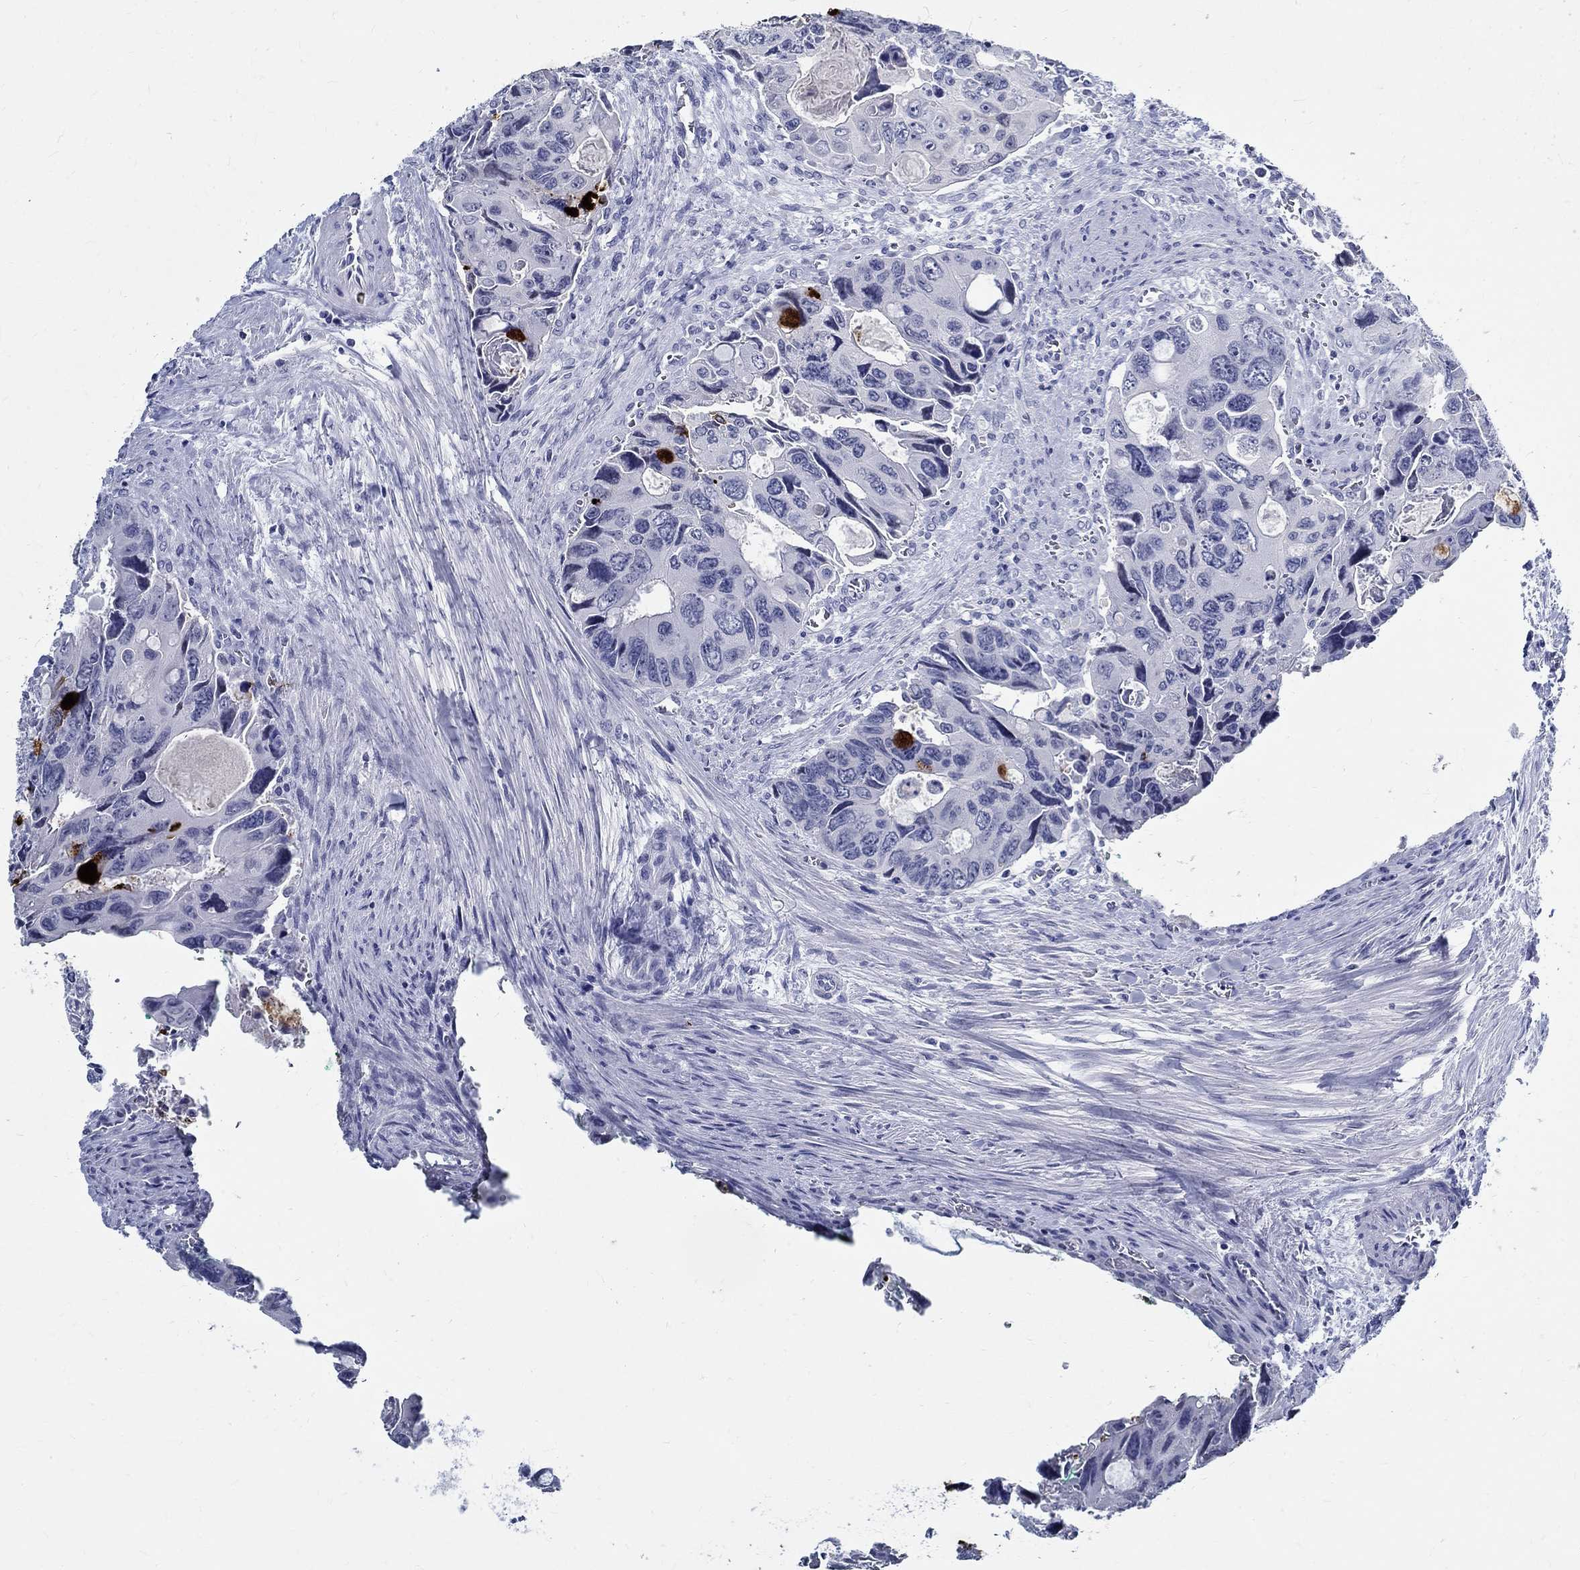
{"staining": {"intensity": "strong", "quantity": "<25%", "location": "cytoplasmic/membranous"}, "tissue": "colorectal cancer", "cell_type": "Tumor cells", "image_type": "cancer", "snomed": [{"axis": "morphology", "description": "Adenocarcinoma, NOS"}, {"axis": "topography", "description": "Rectum"}], "caption": "Immunohistochemical staining of human colorectal cancer (adenocarcinoma) exhibits strong cytoplasmic/membranous protein positivity in approximately <25% of tumor cells.", "gene": "BSPRY", "patient": {"sex": "male", "age": 62}}